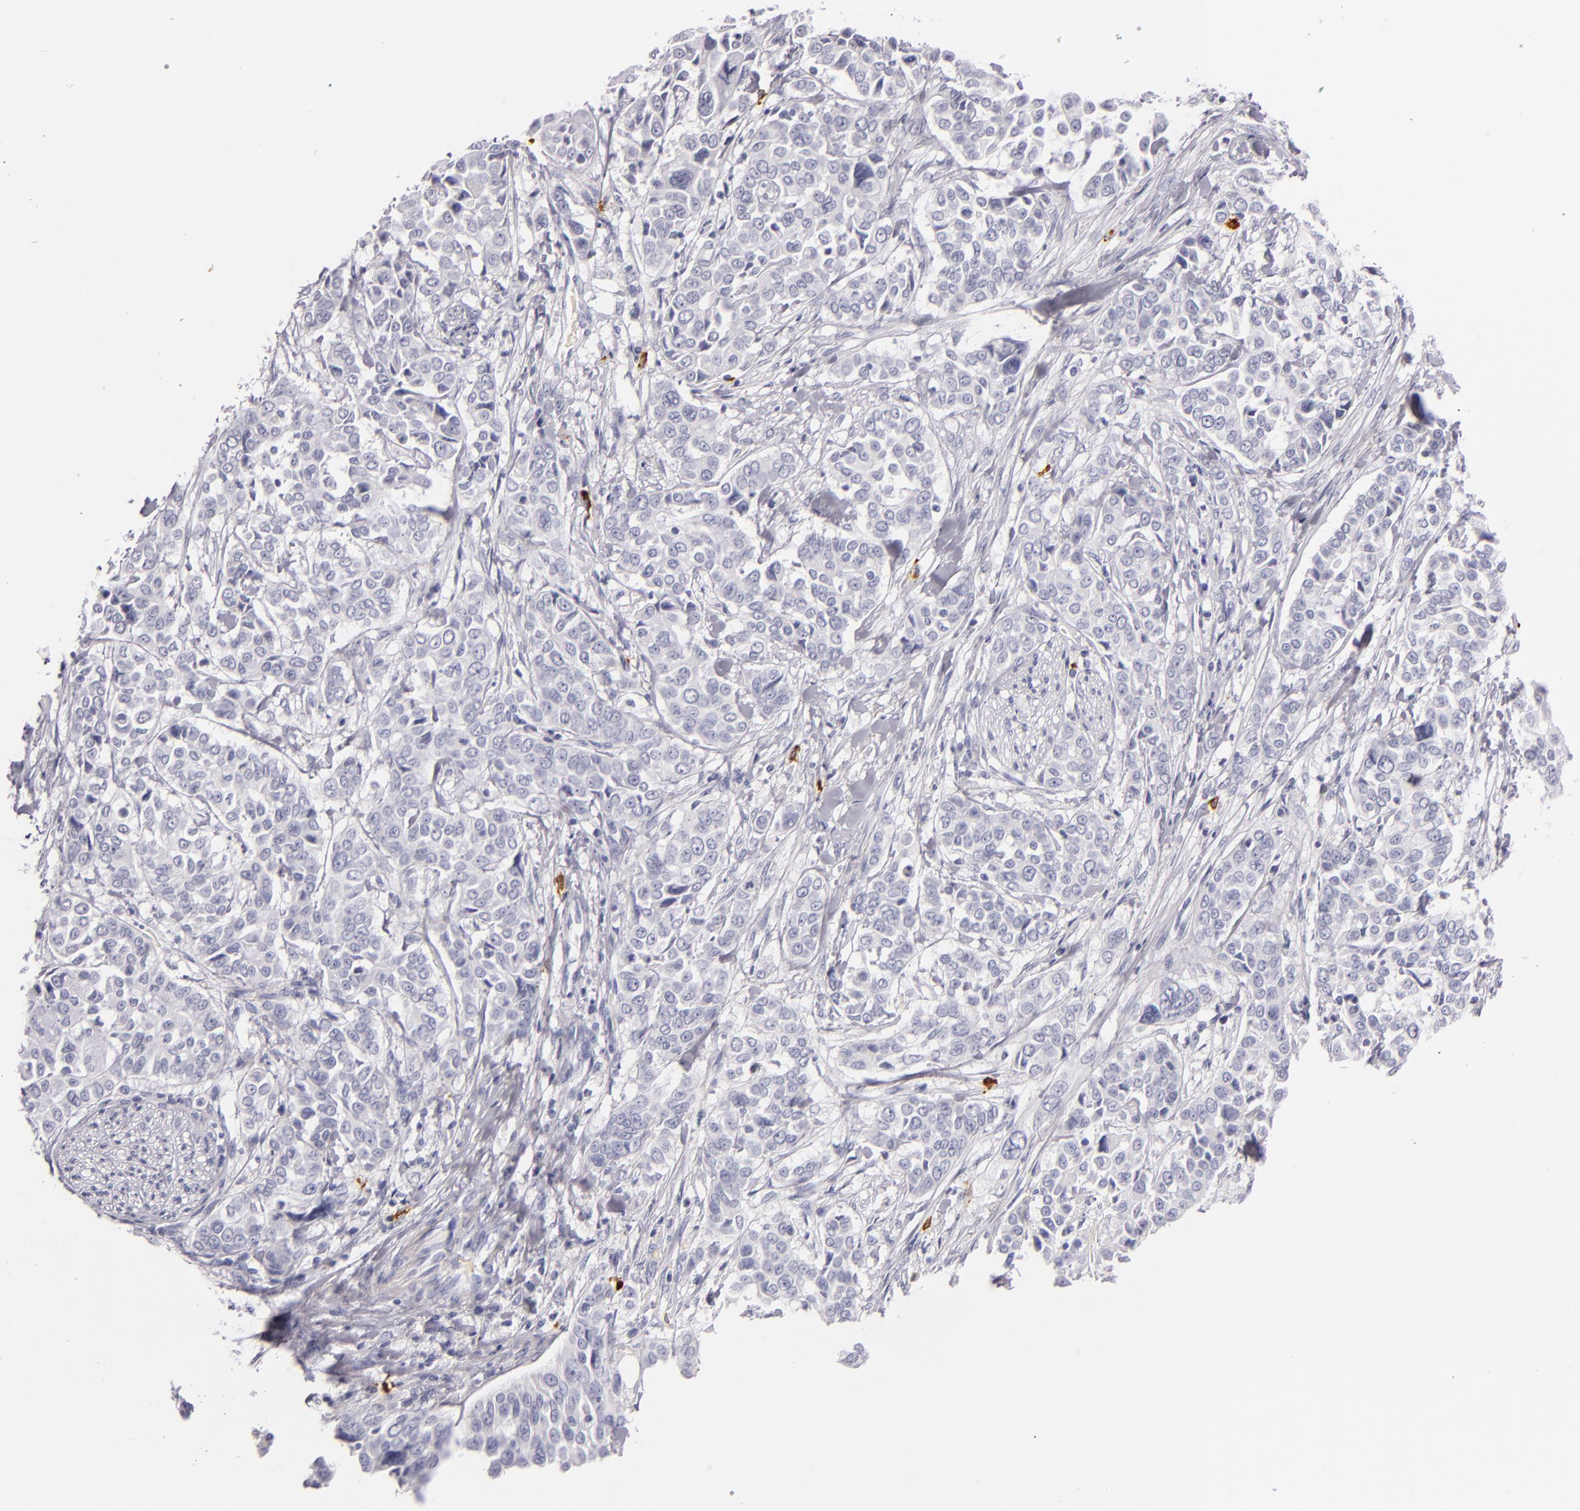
{"staining": {"intensity": "negative", "quantity": "none", "location": "none"}, "tissue": "pancreatic cancer", "cell_type": "Tumor cells", "image_type": "cancer", "snomed": [{"axis": "morphology", "description": "Adenocarcinoma, NOS"}, {"axis": "topography", "description": "Pancreas"}], "caption": "Human pancreatic cancer stained for a protein using immunohistochemistry shows no positivity in tumor cells.", "gene": "TPSD1", "patient": {"sex": "female", "age": 52}}